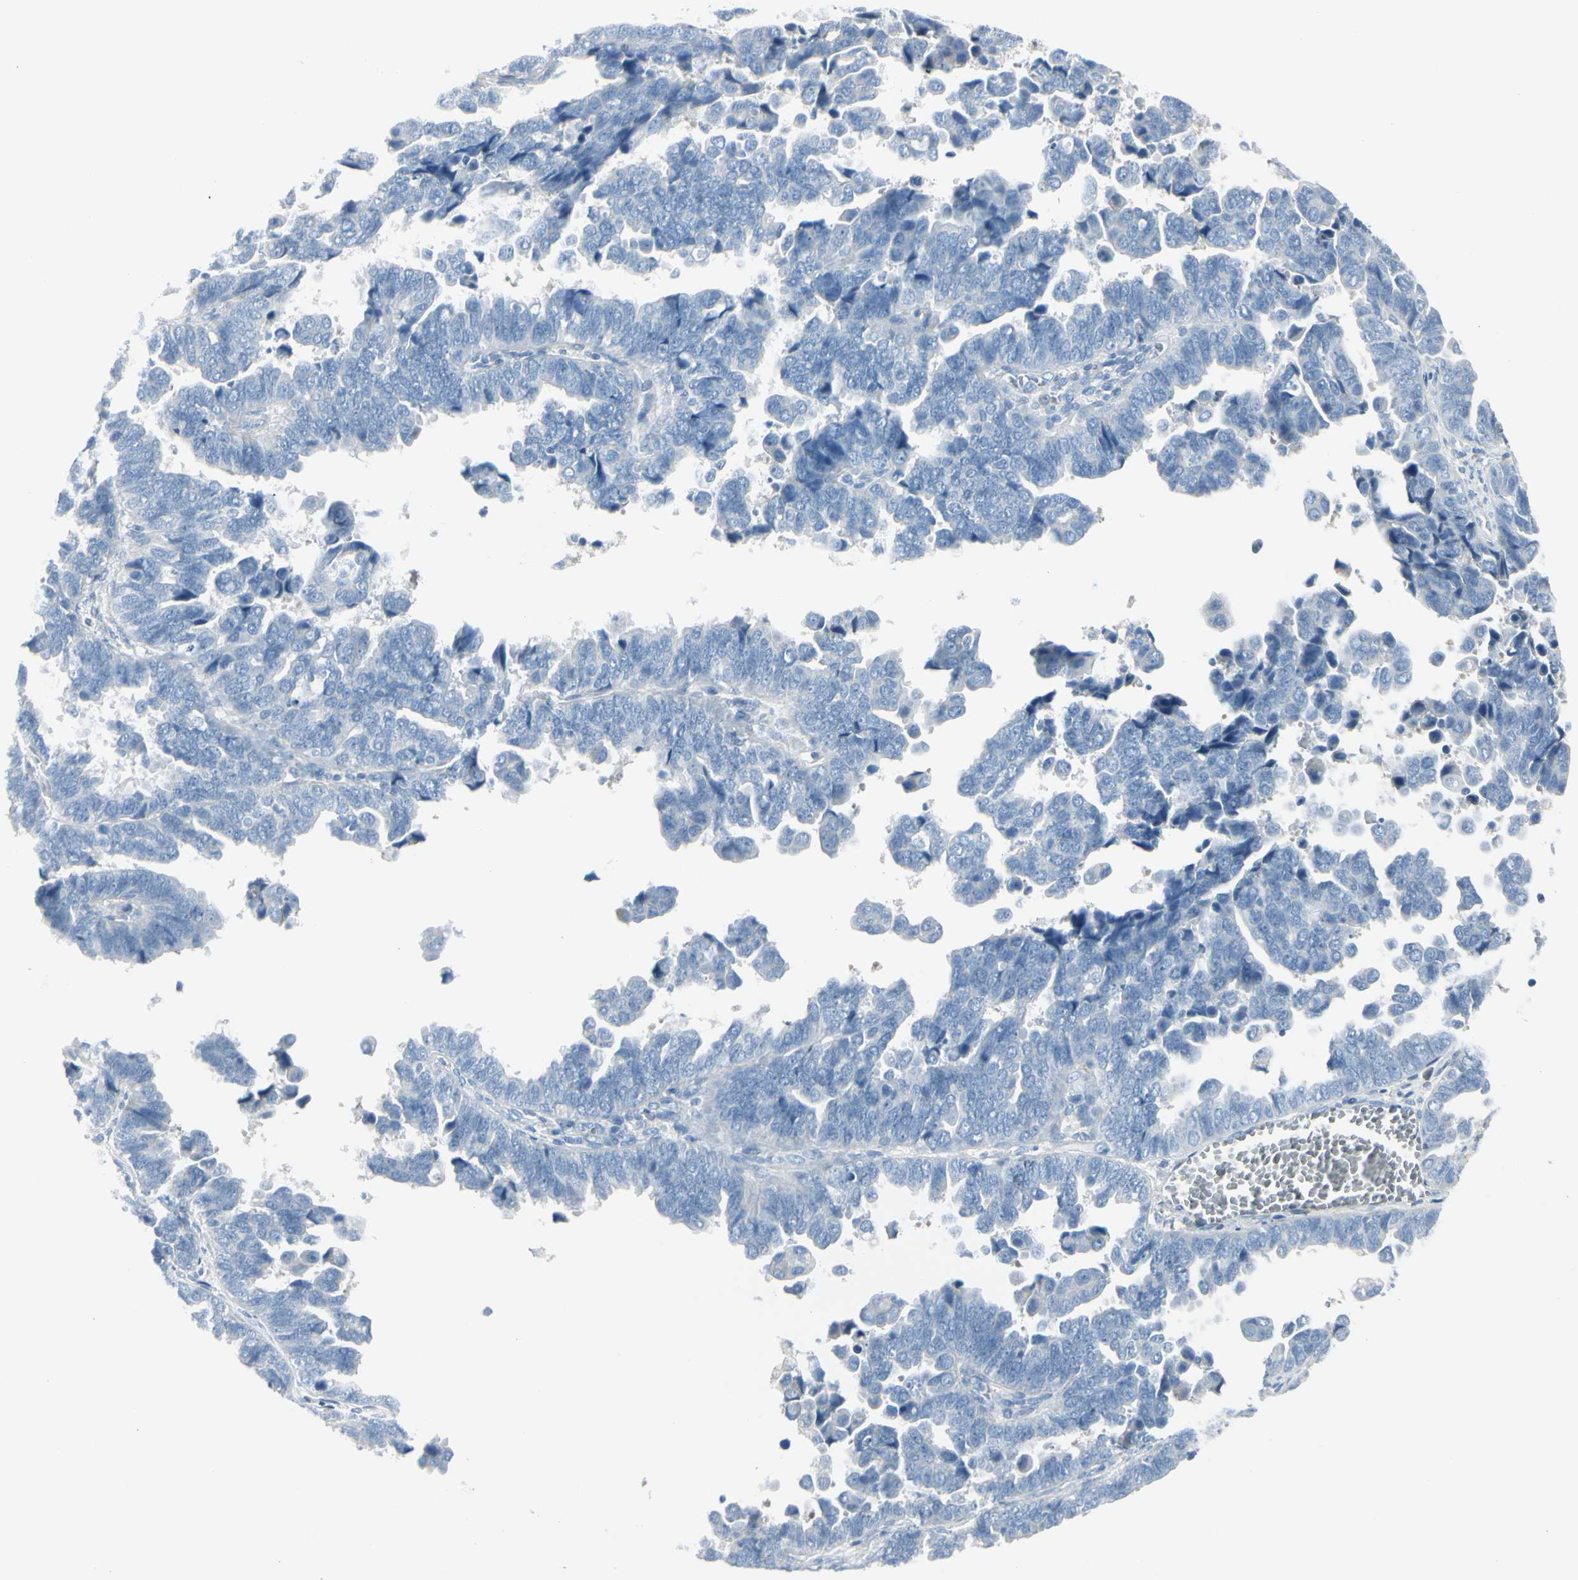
{"staining": {"intensity": "negative", "quantity": "none", "location": "none"}, "tissue": "endometrial cancer", "cell_type": "Tumor cells", "image_type": "cancer", "snomed": [{"axis": "morphology", "description": "Adenocarcinoma, NOS"}, {"axis": "topography", "description": "Endometrium"}], "caption": "An IHC image of endometrial cancer (adenocarcinoma) is shown. There is no staining in tumor cells of endometrial cancer (adenocarcinoma). (DAB (3,3'-diaminobenzidine) immunohistochemistry with hematoxylin counter stain).", "gene": "CACNA2D1", "patient": {"sex": "female", "age": 75}}